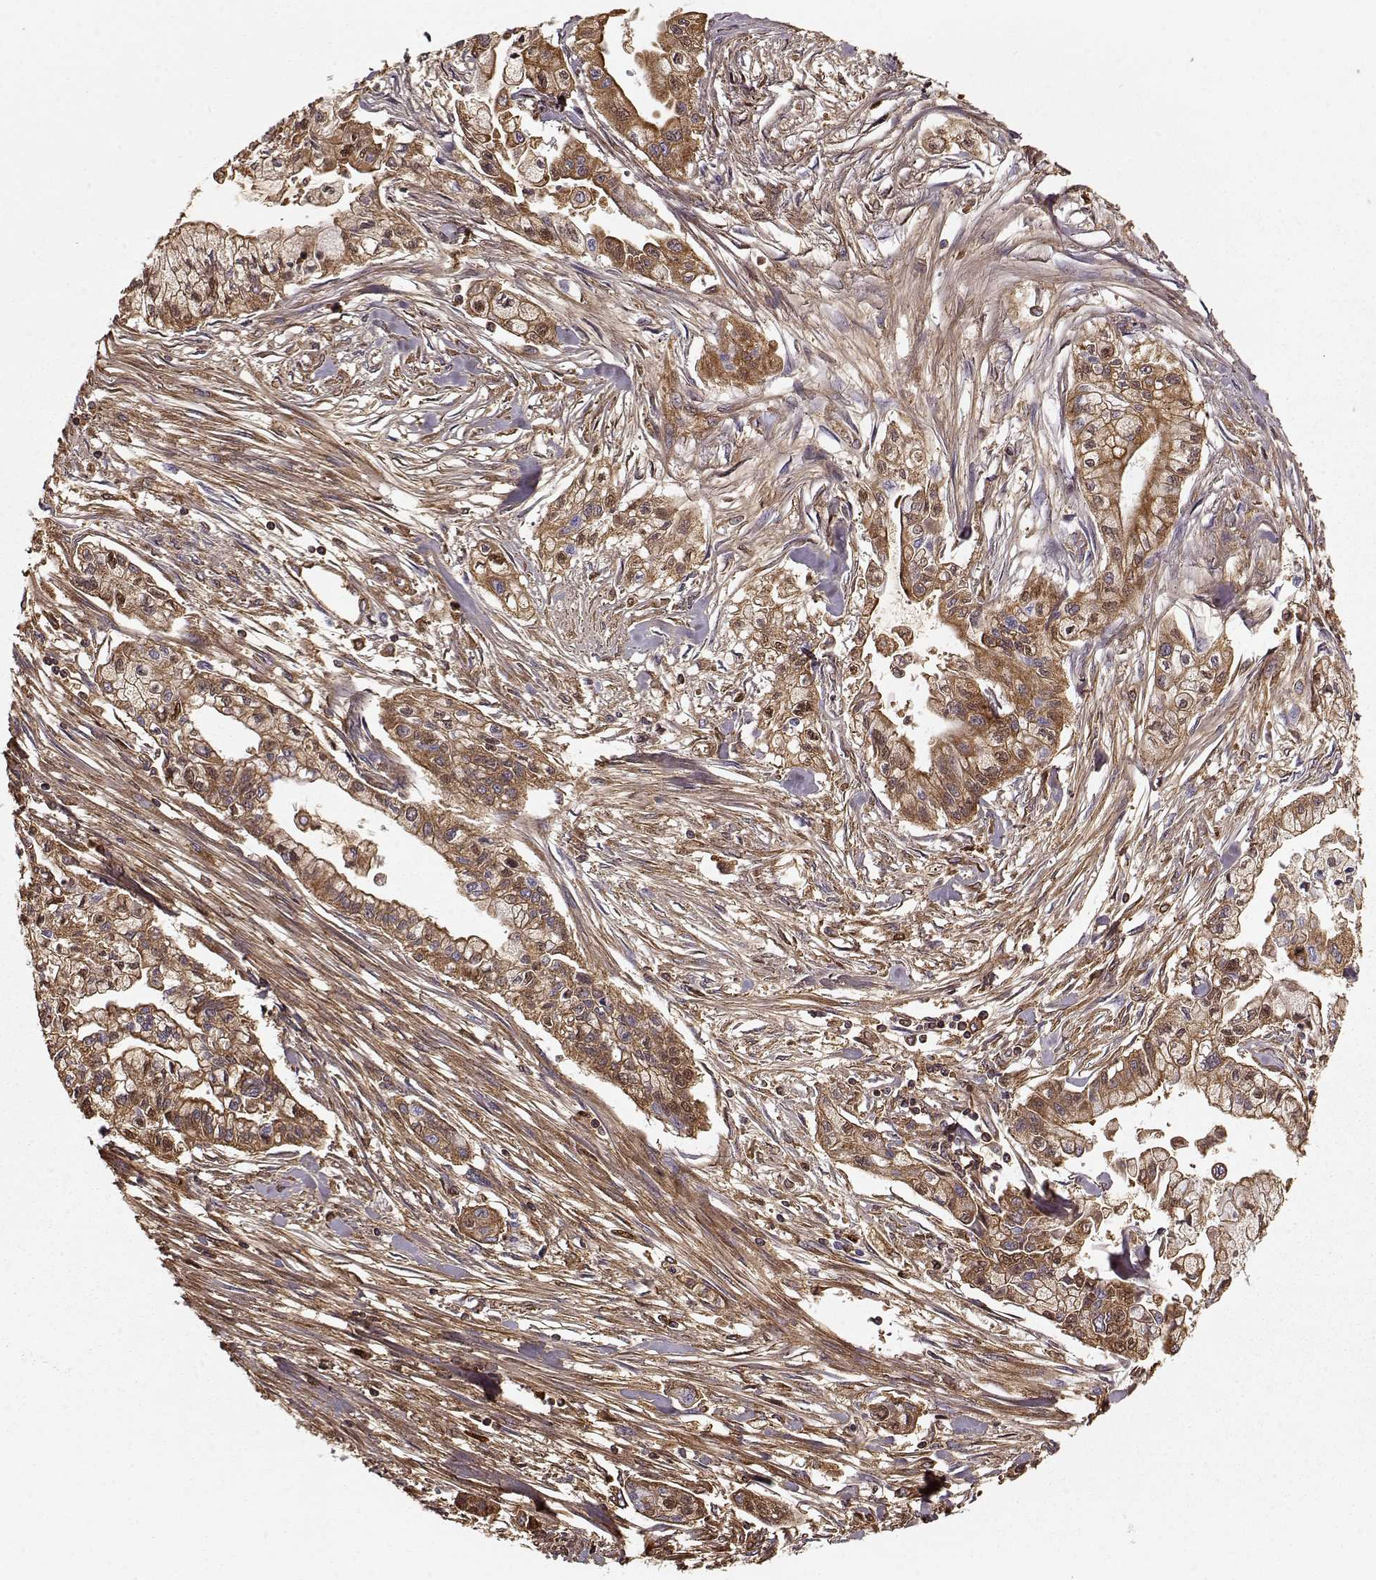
{"staining": {"intensity": "moderate", "quantity": ">75%", "location": "cytoplasmic/membranous"}, "tissue": "pancreatic cancer", "cell_type": "Tumor cells", "image_type": "cancer", "snomed": [{"axis": "morphology", "description": "Adenocarcinoma, NOS"}, {"axis": "topography", "description": "Pancreas"}], "caption": "Tumor cells display moderate cytoplasmic/membranous positivity in approximately >75% of cells in adenocarcinoma (pancreatic). Using DAB (brown) and hematoxylin (blue) stains, captured at high magnification using brightfield microscopy.", "gene": "LUM", "patient": {"sex": "male", "age": 54}}